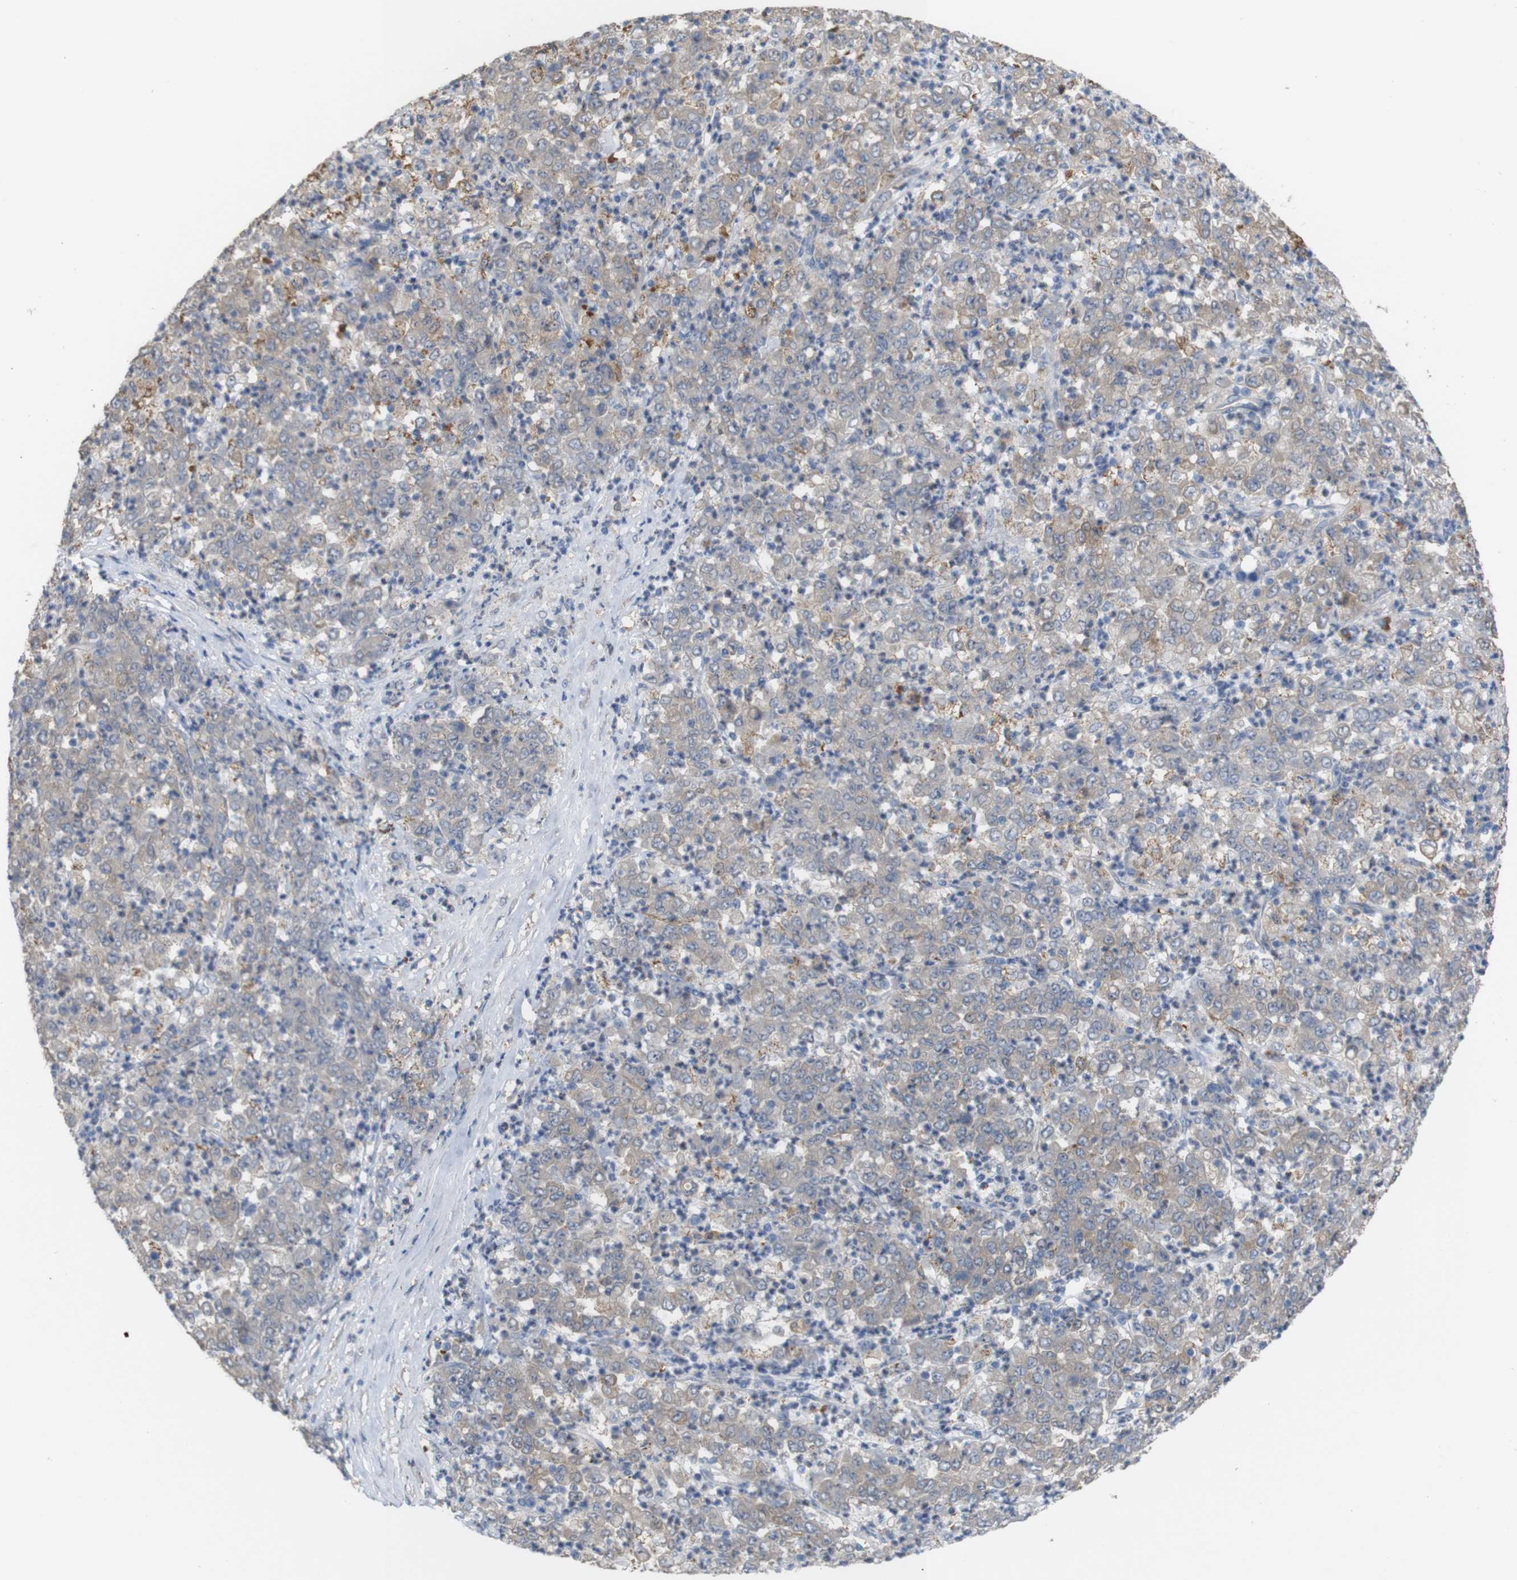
{"staining": {"intensity": "weak", "quantity": ">75%", "location": "cytoplasmic/membranous"}, "tissue": "stomach cancer", "cell_type": "Tumor cells", "image_type": "cancer", "snomed": [{"axis": "morphology", "description": "Adenocarcinoma, NOS"}, {"axis": "topography", "description": "Stomach, lower"}], "caption": "Adenocarcinoma (stomach) was stained to show a protein in brown. There is low levels of weak cytoplasmic/membranous positivity in about >75% of tumor cells.", "gene": "PTPRR", "patient": {"sex": "female", "age": 71}}